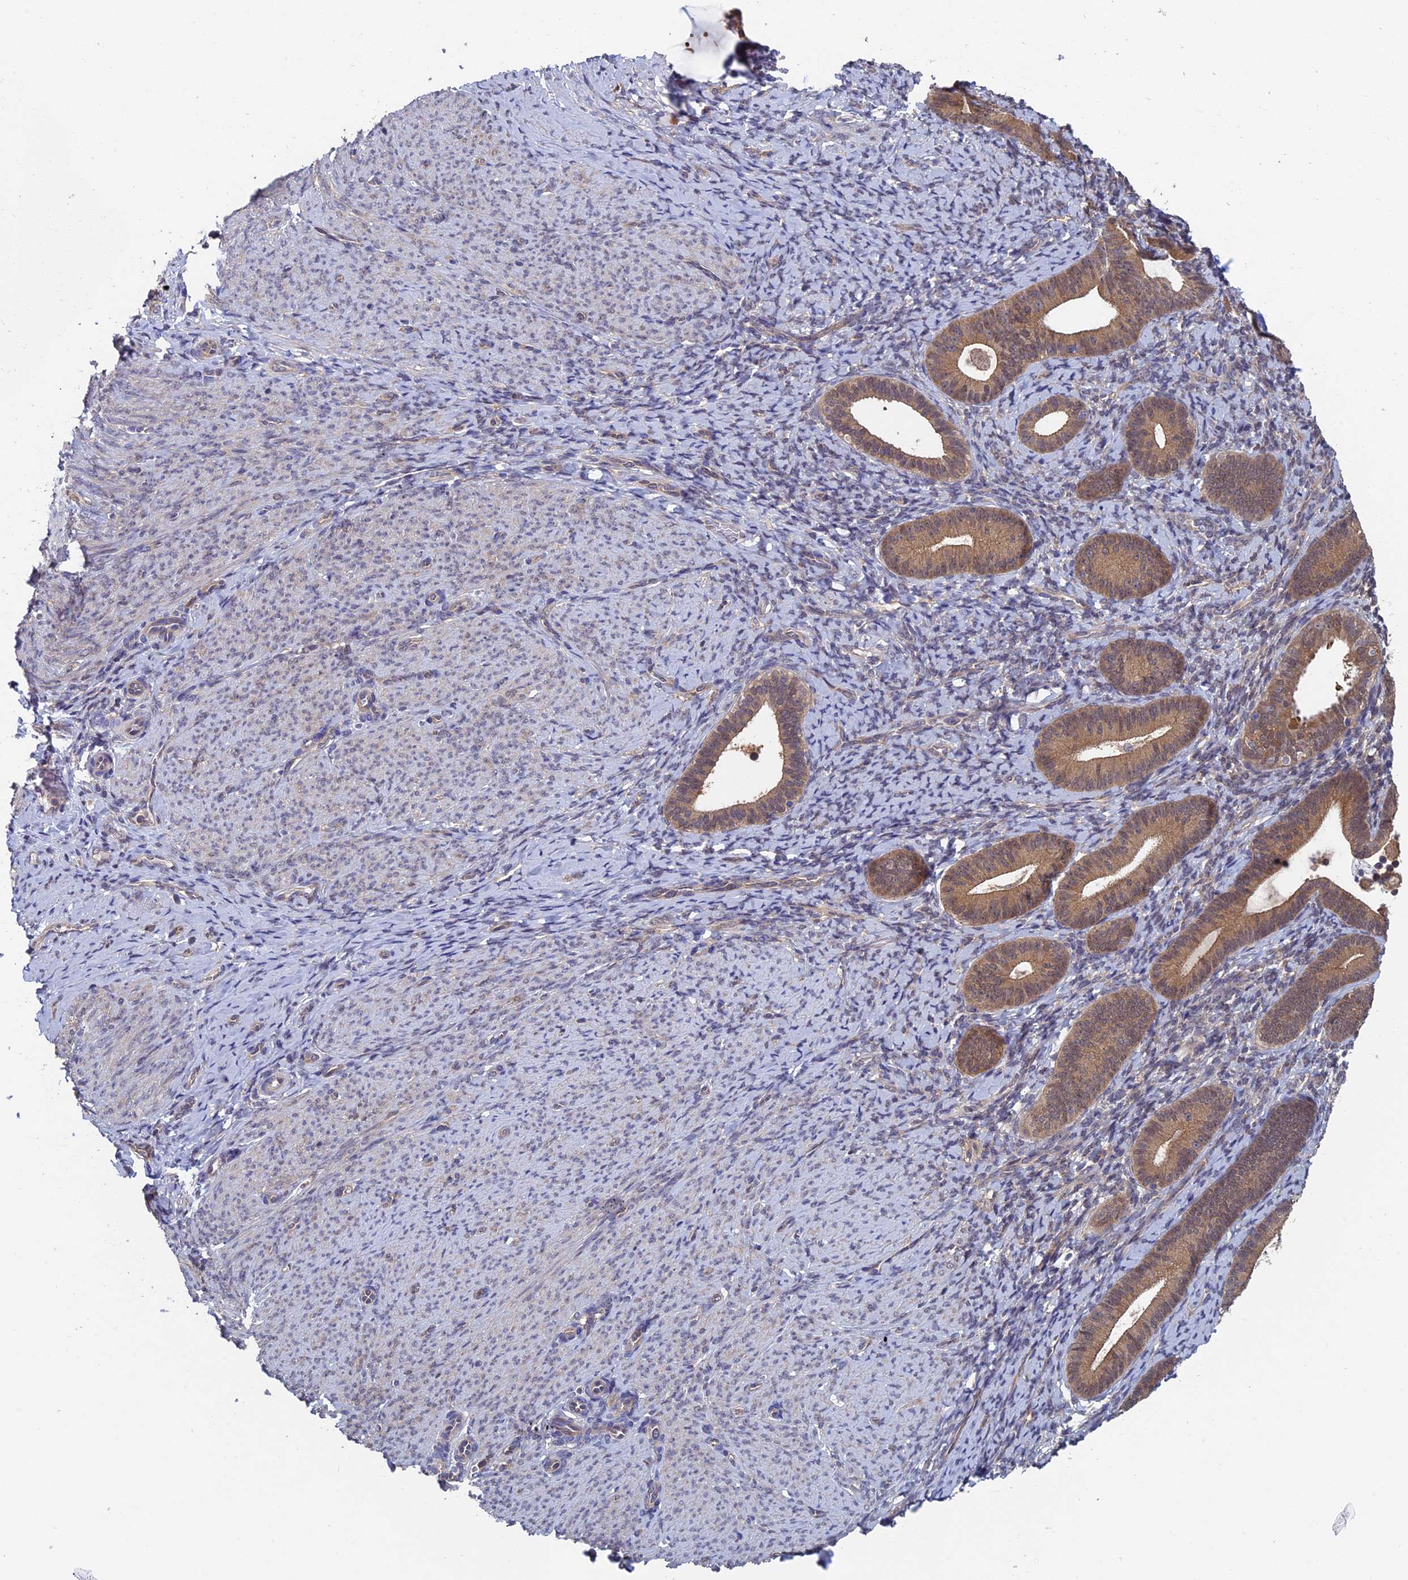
{"staining": {"intensity": "negative", "quantity": "none", "location": "none"}, "tissue": "endometrium", "cell_type": "Cells in endometrial stroma", "image_type": "normal", "snomed": [{"axis": "morphology", "description": "Normal tissue, NOS"}, {"axis": "topography", "description": "Endometrium"}], "caption": "Endometrium was stained to show a protein in brown. There is no significant positivity in cells in endometrial stroma. (Immunohistochemistry (ihc), brightfield microscopy, high magnification).", "gene": "LCMT1", "patient": {"sex": "female", "age": 65}}